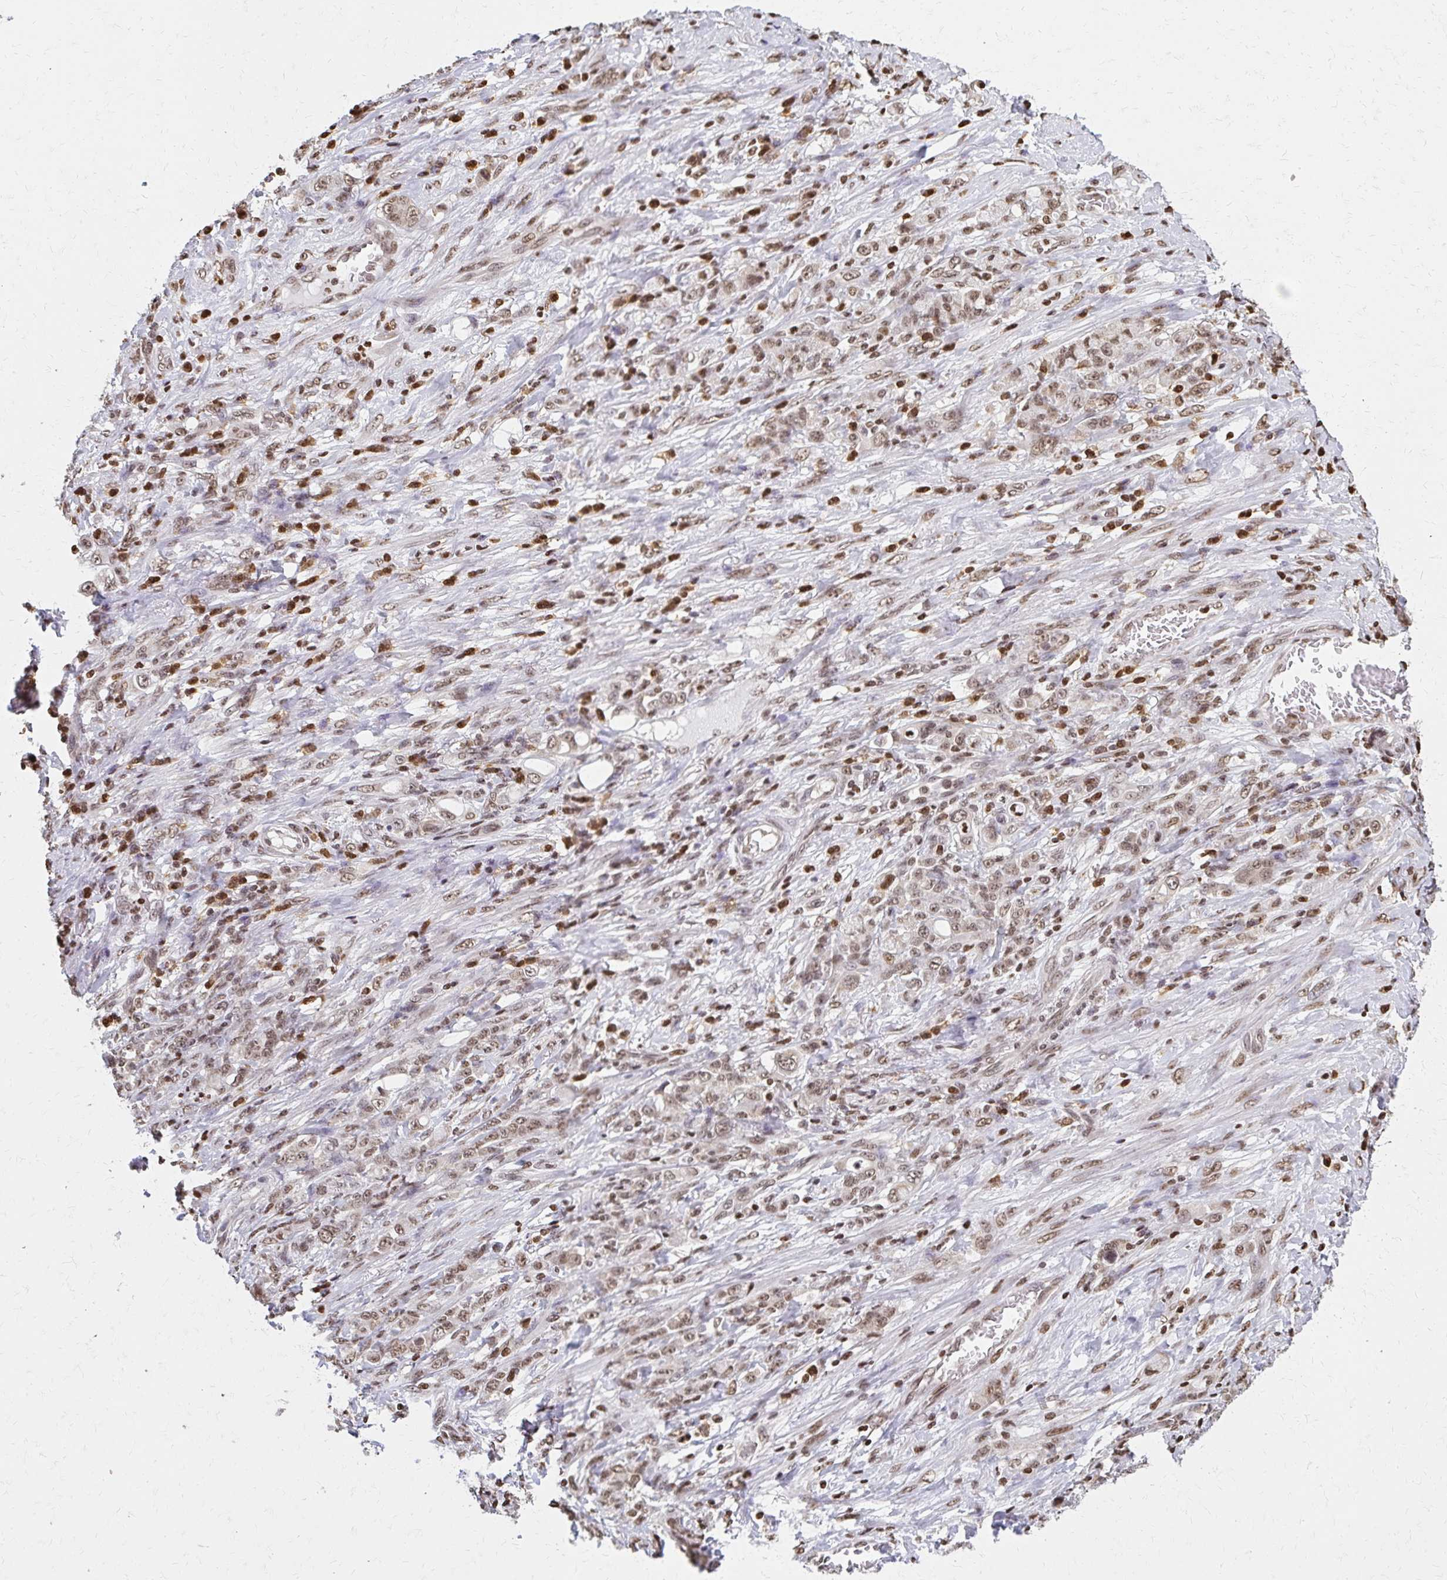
{"staining": {"intensity": "moderate", "quantity": ">75%", "location": "nuclear"}, "tissue": "stomach cancer", "cell_type": "Tumor cells", "image_type": "cancer", "snomed": [{"axis": "morphology", "description": "Adenocarcinoma, NOS"}, {"axis": "topography", "description": "Stomach"}], "caption": "Tumor cells show medium levels of moderate nuclear expression in about >75% of cells in stomach cancer.", "gene": "HOXA9", "patient": {"sex": "female", "age": 79}}